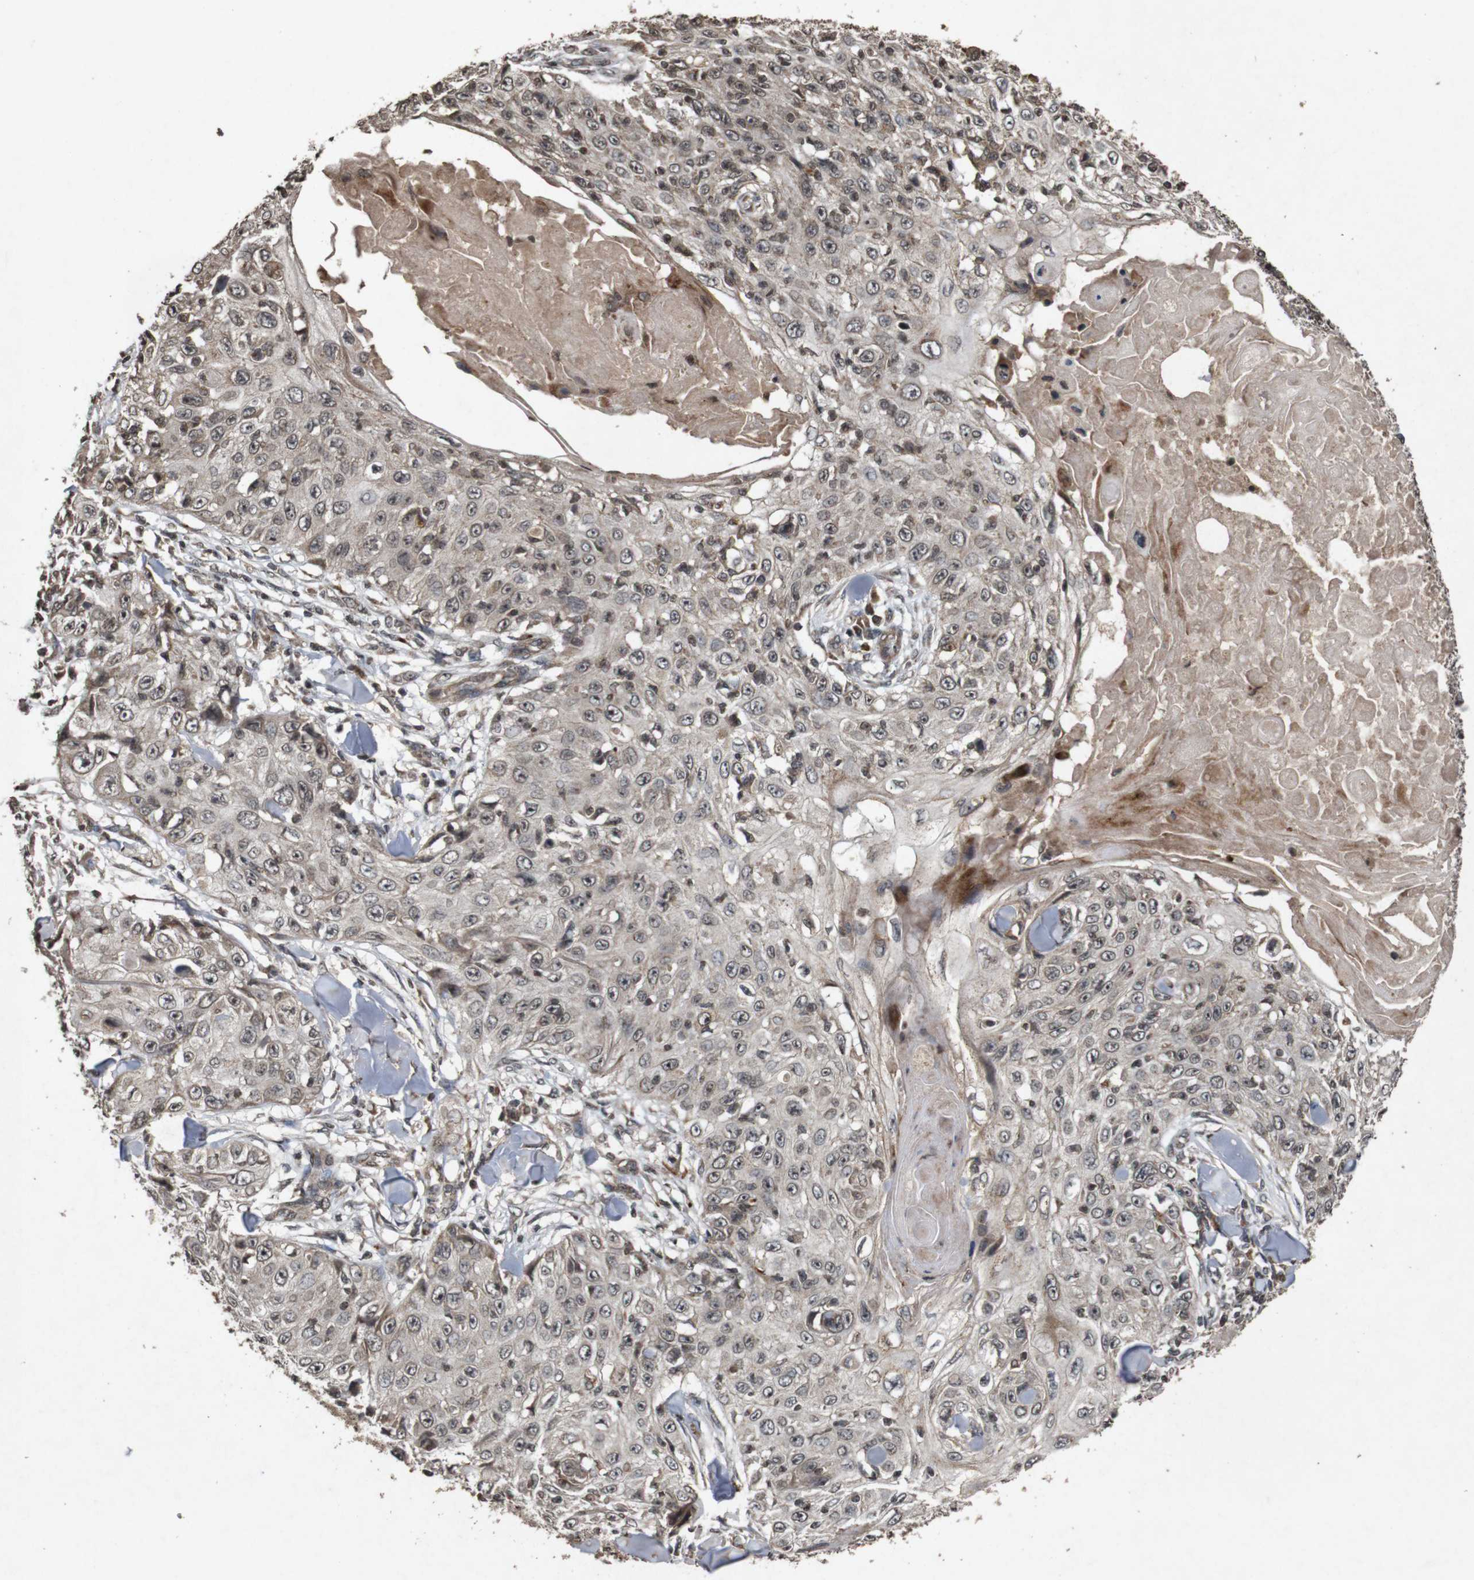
{"staining": {"intensity": "weak", "quantity": ">75%", "location": "cytoplasmic/membranous,nuclear"}, "tissue": "skin cancer", "cell_type": "Tumor cells", "image_type": "cancer", "snomed": [{"axis": "morphology", "description": "Squamous cell carcinoma, NOS"}, {"axis": "topography", "description": "Skin"}], "caption": "Protein analysis of skin squamous cell carcinoma tissue displays weak cytoplasmic/membranous and nuclear positivity in about >75% of tumor cells. (brown staining indicates protein expression, while blue staining denotes nuclei).", "gene": "SORL1", "patient": {"sex": "male", "age": 86}}